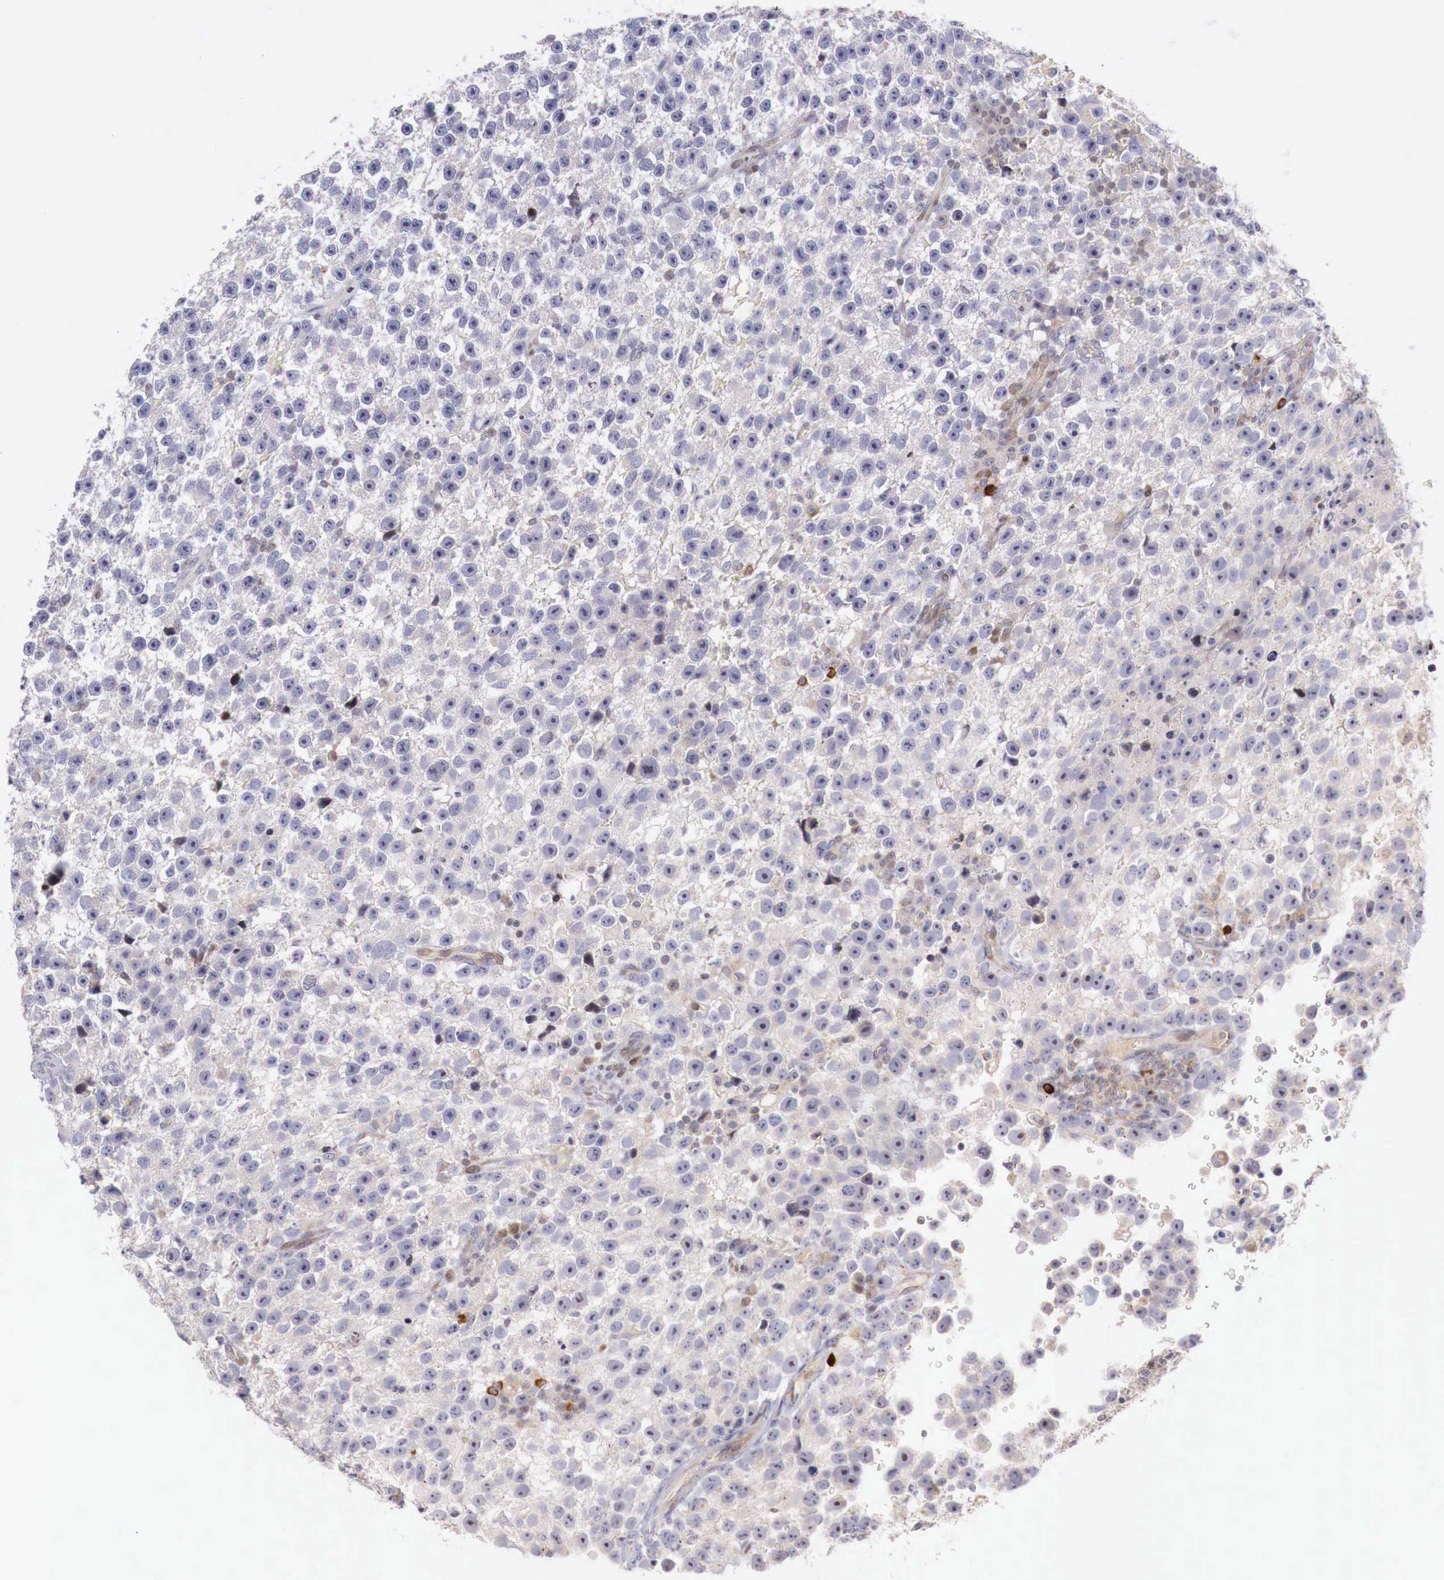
{"staining": {"intensity": "negative", "quantity": "none", "location": "none"}, "tissue": "testis cancer", "cell_type": "Tumor cells", "image_type": "cancer", "snomed": [{"axis": "morphology", "description": "Seminoma, NOS"}, {"axis": "topography", "description": "Testis"}], "caption": "A histopathology image of human testis cancer (seminoma) is negative for staining in tumor cells.", "gene": "CLCN5", "patient": {"sex": "male", "age": 33}}